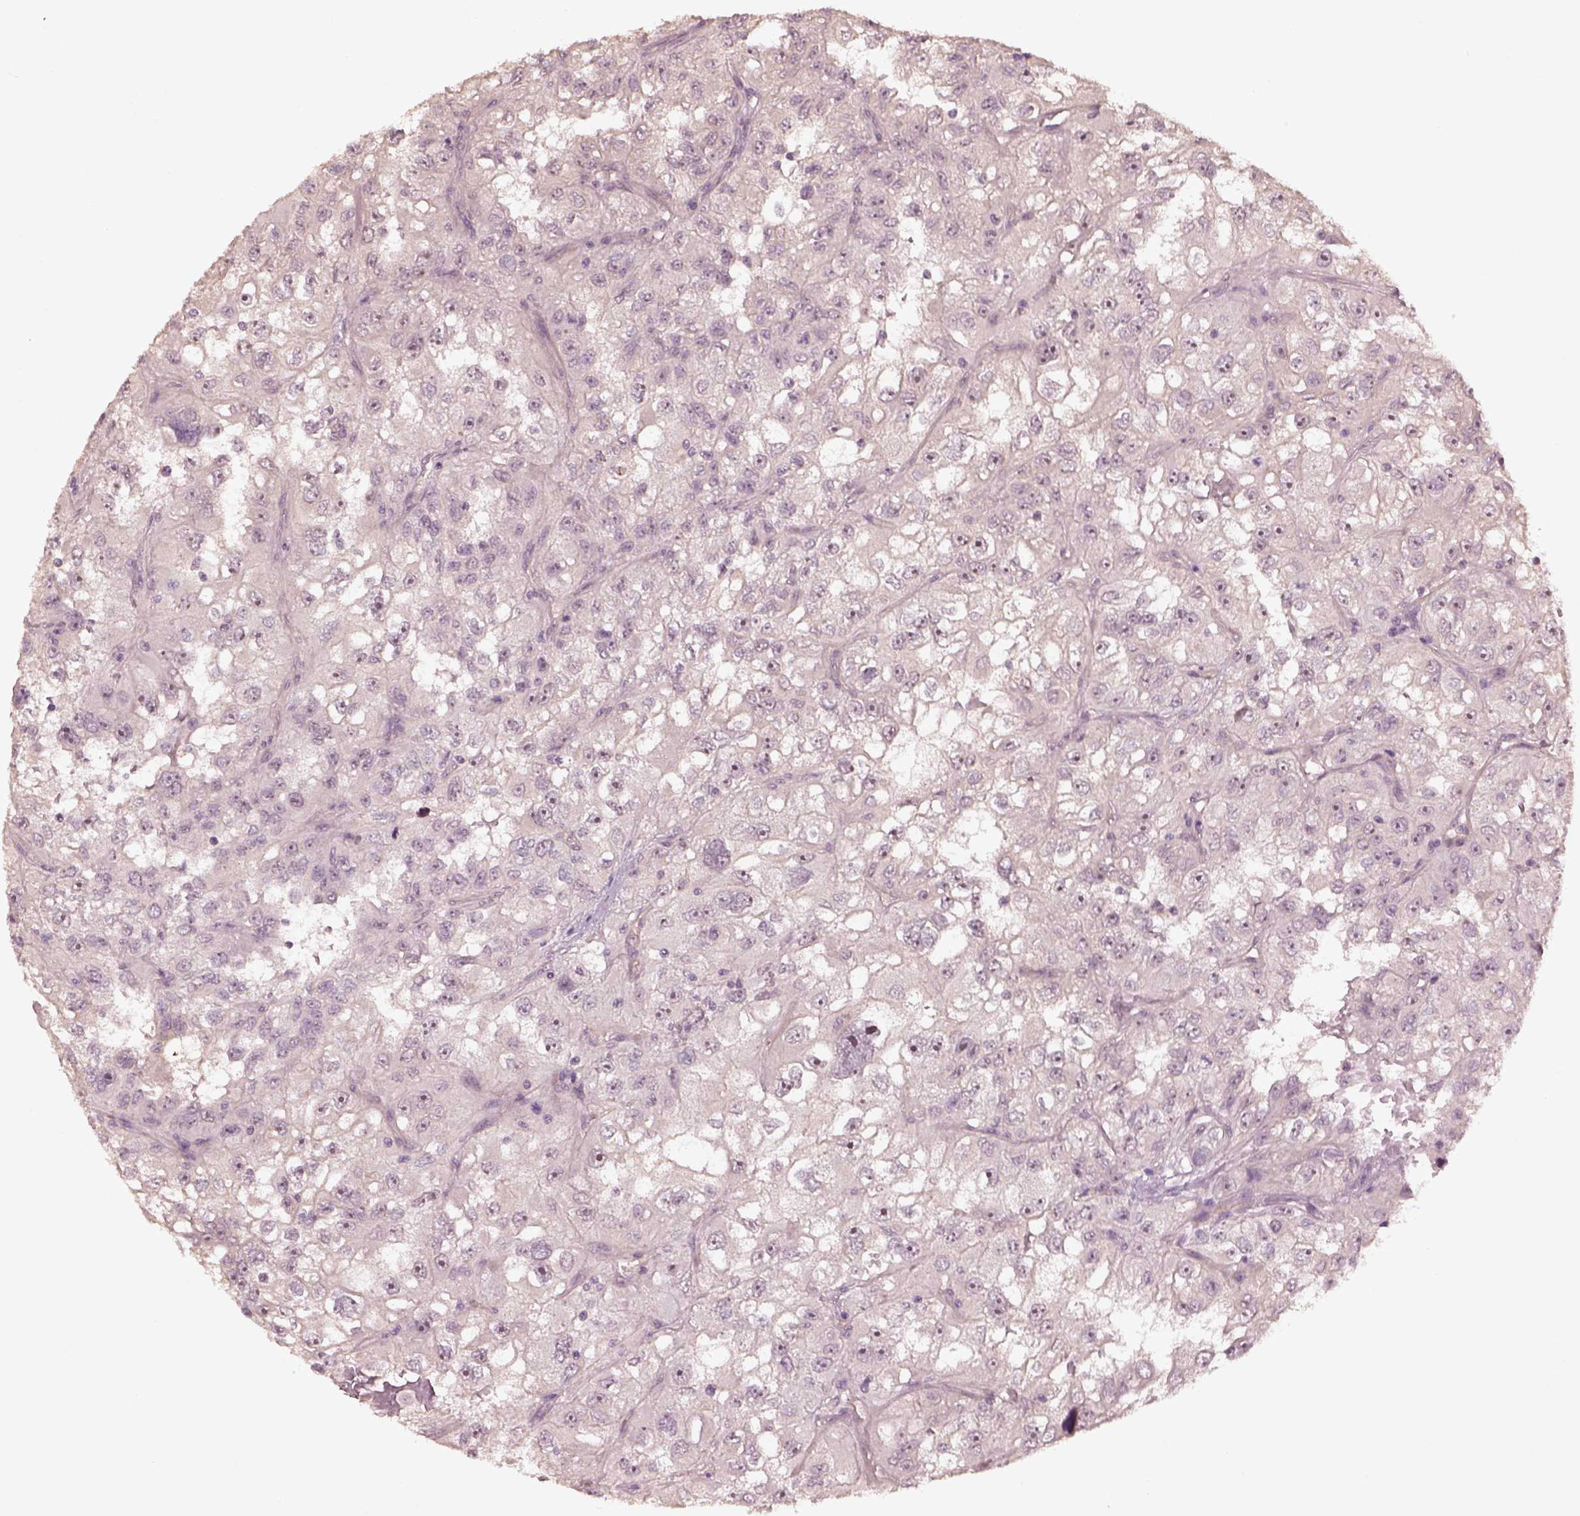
{"staining": {"intensity": "negative", "quantity": "none", "location": "none"}, "tissue": "renal cancer", "cell_type": "Tumor cells", "image_type": "cancer", "snomed": [{"axis": "morphology", "description": "Adenocarcinoma, NOS"}, {"axis": "topography", "description": "Kidney"}], "caption": "Renal cancer was stained to show a protein in brown. There is no significant staining in tumor cells.", "gene": "GNRH1", "patient": {"sex": "male", "age": 64}}